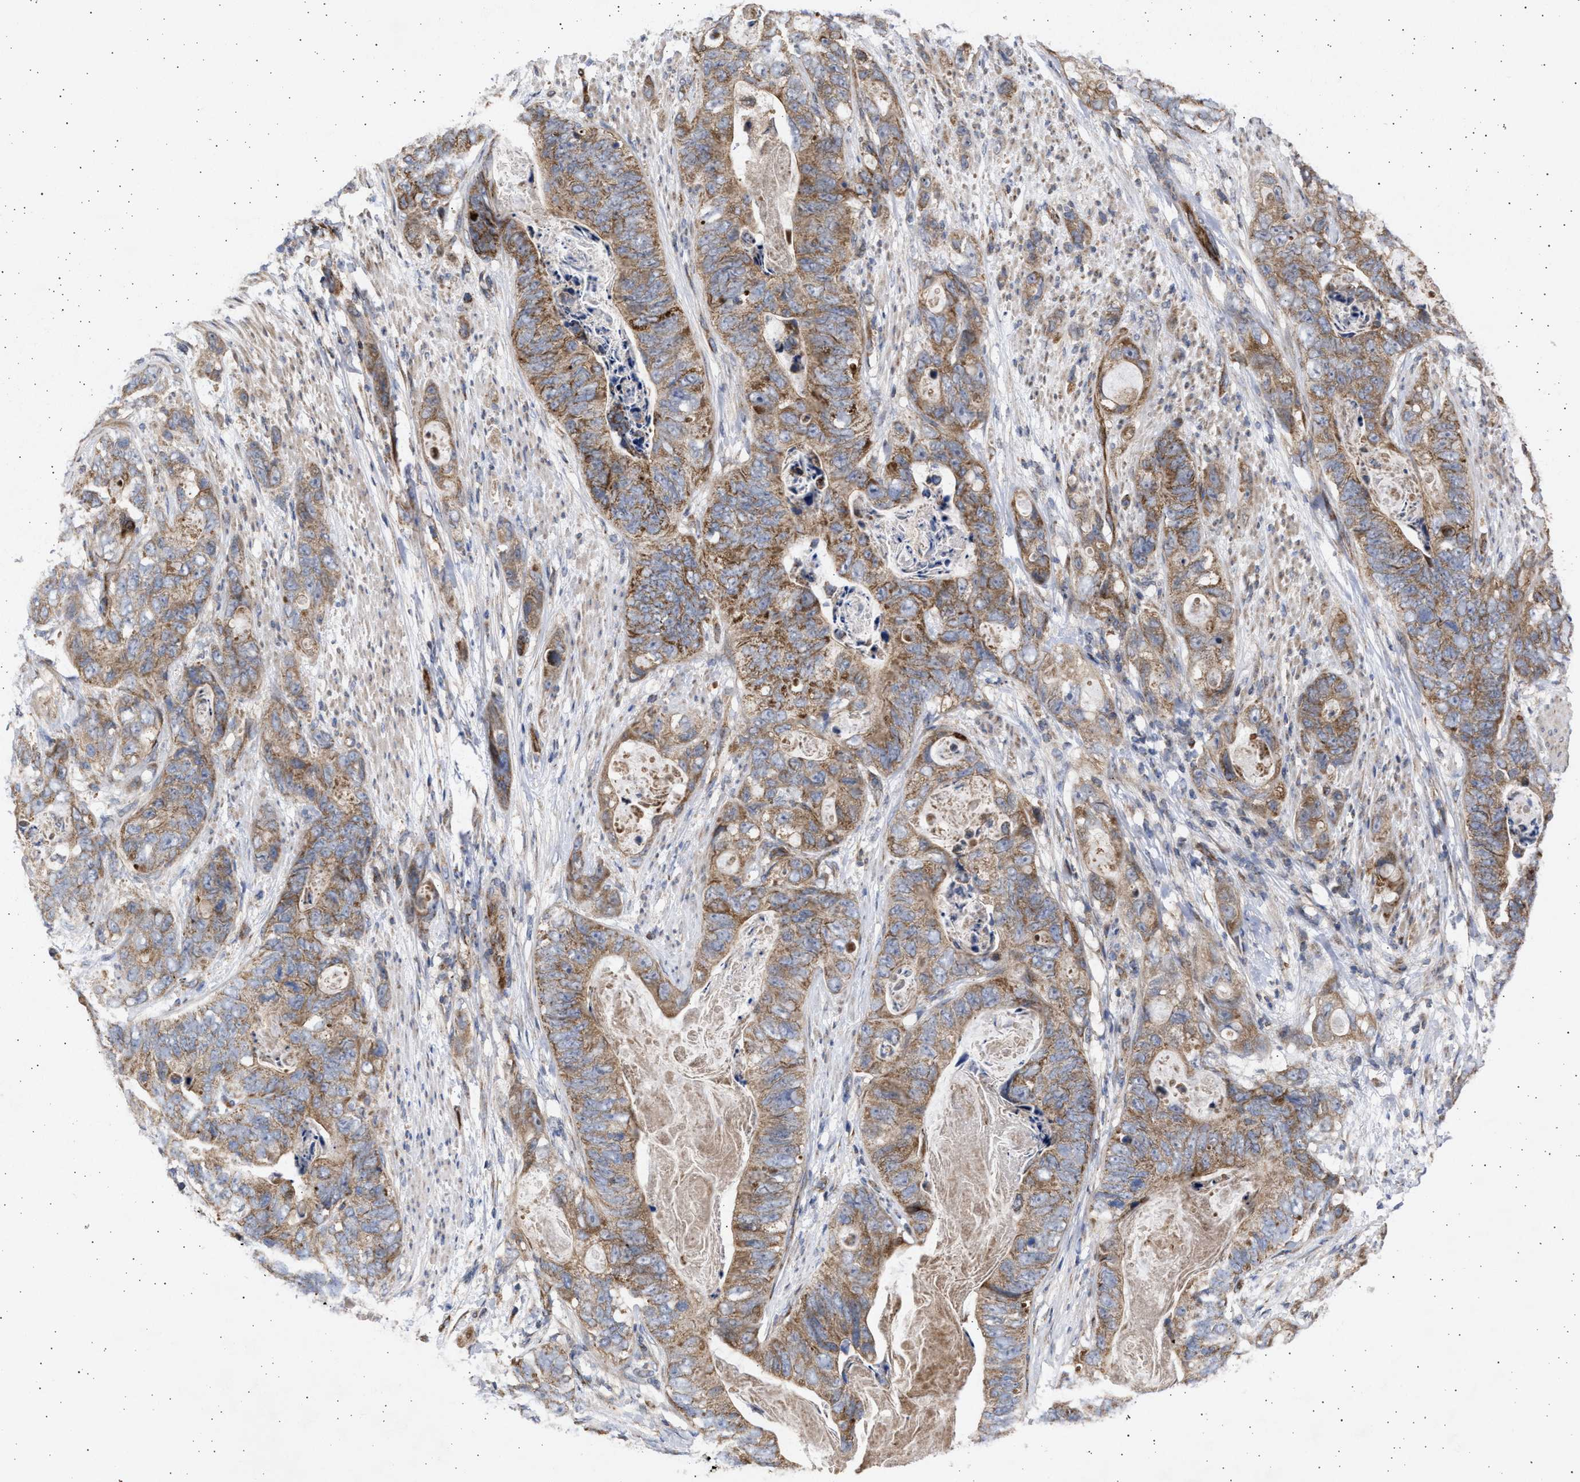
{"staining": {"intensity": "moderate", "quantity": ">75%", "location": "cytoplasmic/membranous"}, "tissue": "stomach cancer", "cell_type": "Tumor cells", "image_type": "cancer", "snomed": [{"axis": "morphology", "description": "Adenocarcinoma, NOS"}, {"axis": "topography", "description": "Stomach"}], "caption": "This histopathology image exhibits stomach cancer stained with IHC to label a protein in brown. The cytoplasmic/membranous of tumor cells show moderate positivity for the protein. Nuclei are counter-stained blue.", "gene": "TTC19", "patient": {"sex": "female", "age": 89}}